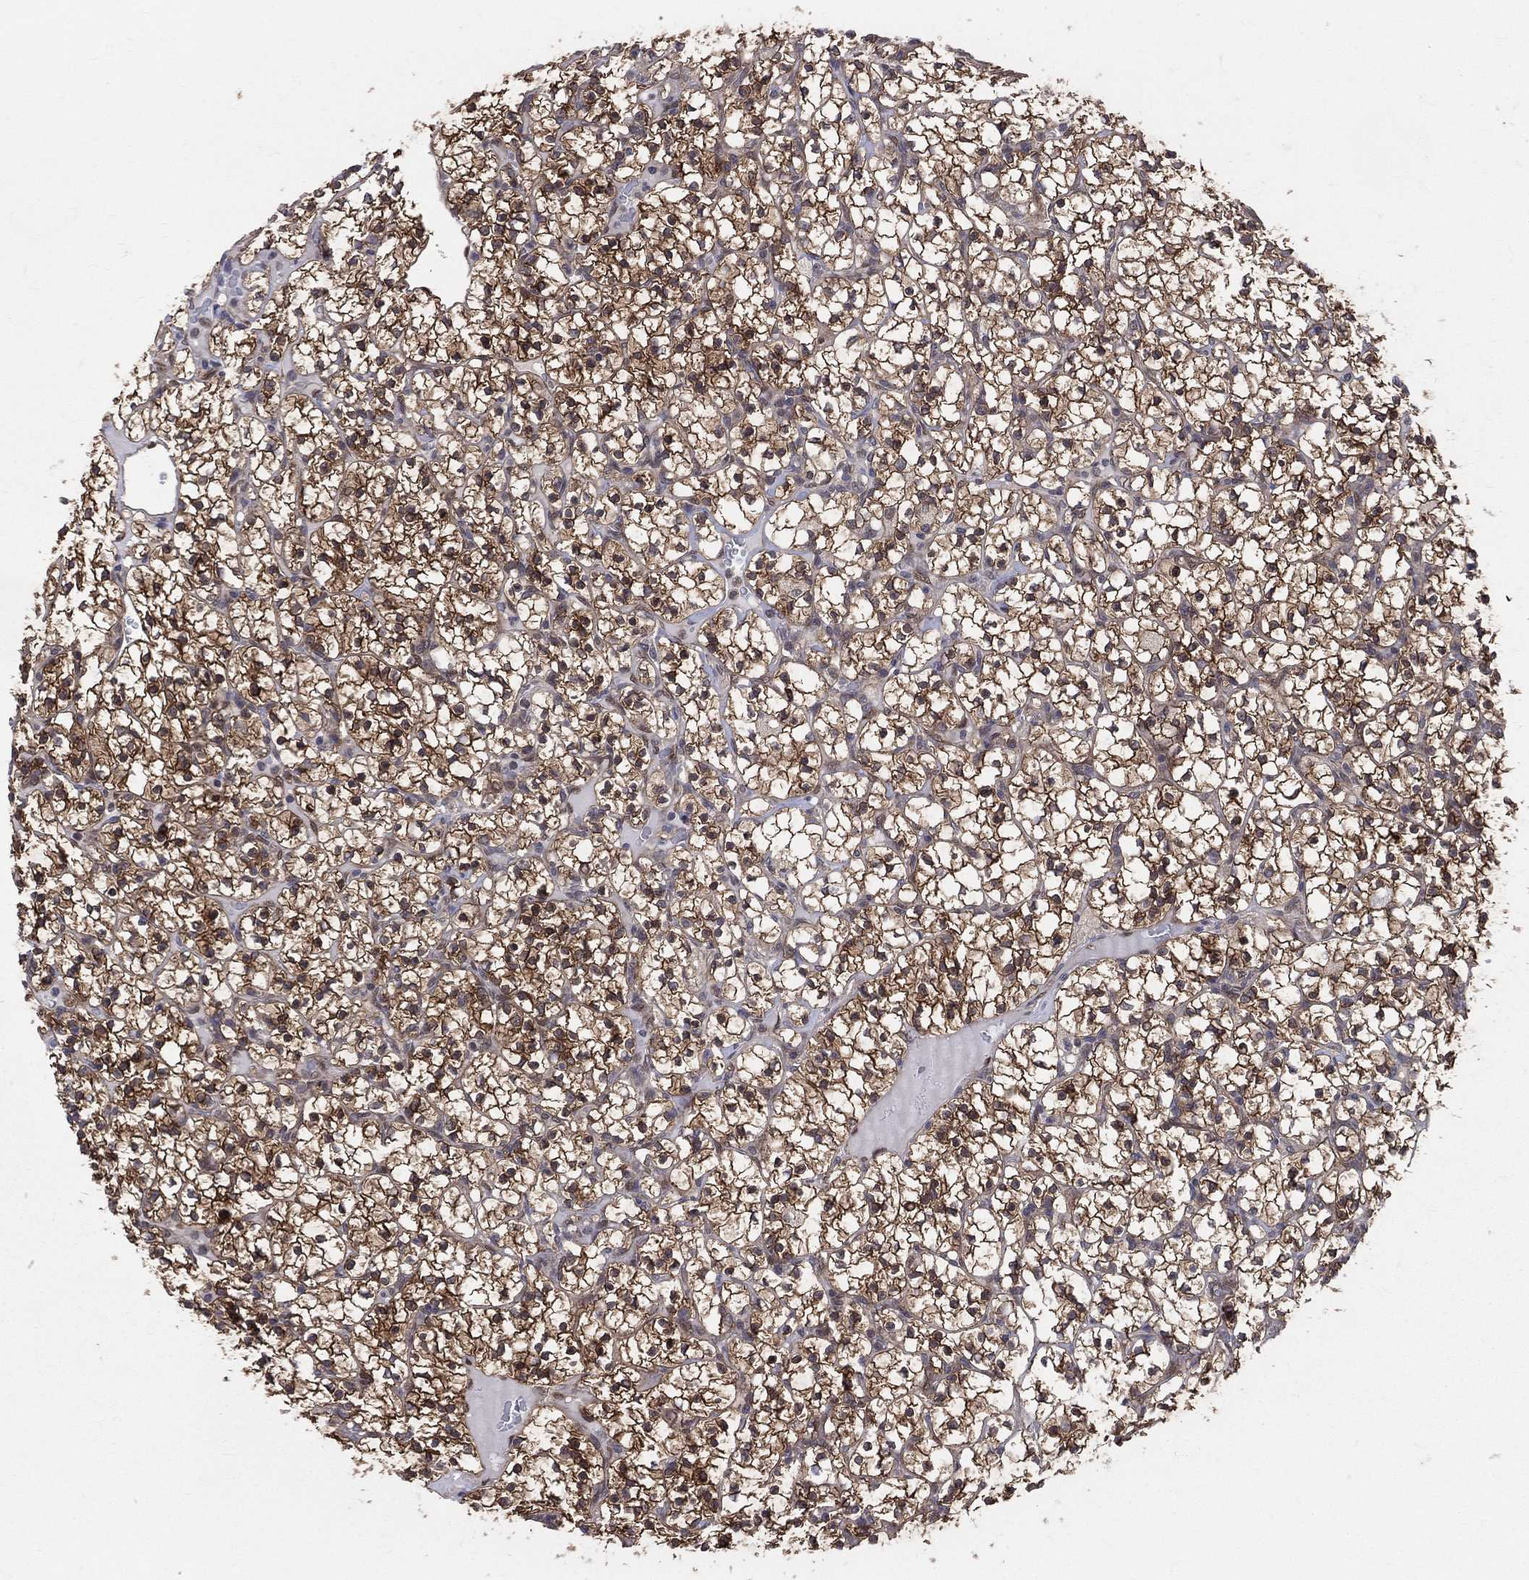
{"staining": {"intensity": "strong", "quantity": "25%-75%", "location": "cytoplasmic/membranous"}, "tissue": "renal cancer", "cell_type": "Tumor cells", "image_type": "cancer", "snomed": [{"axis": "morphology", "description": "Adenocarcinoma, NOS"}, {"axis": "topography", "description": "Kidney"}], "caption": "IHC (DAB (3,3'-diaminobenzidine)) staining of renal adenocarcinoma shows strong cytoplasmic/membranous protein expression in approximately 25%-75% of tumor cells.", "gene": "GMPR2", "patient": {"sex": "female", "age": 89}}